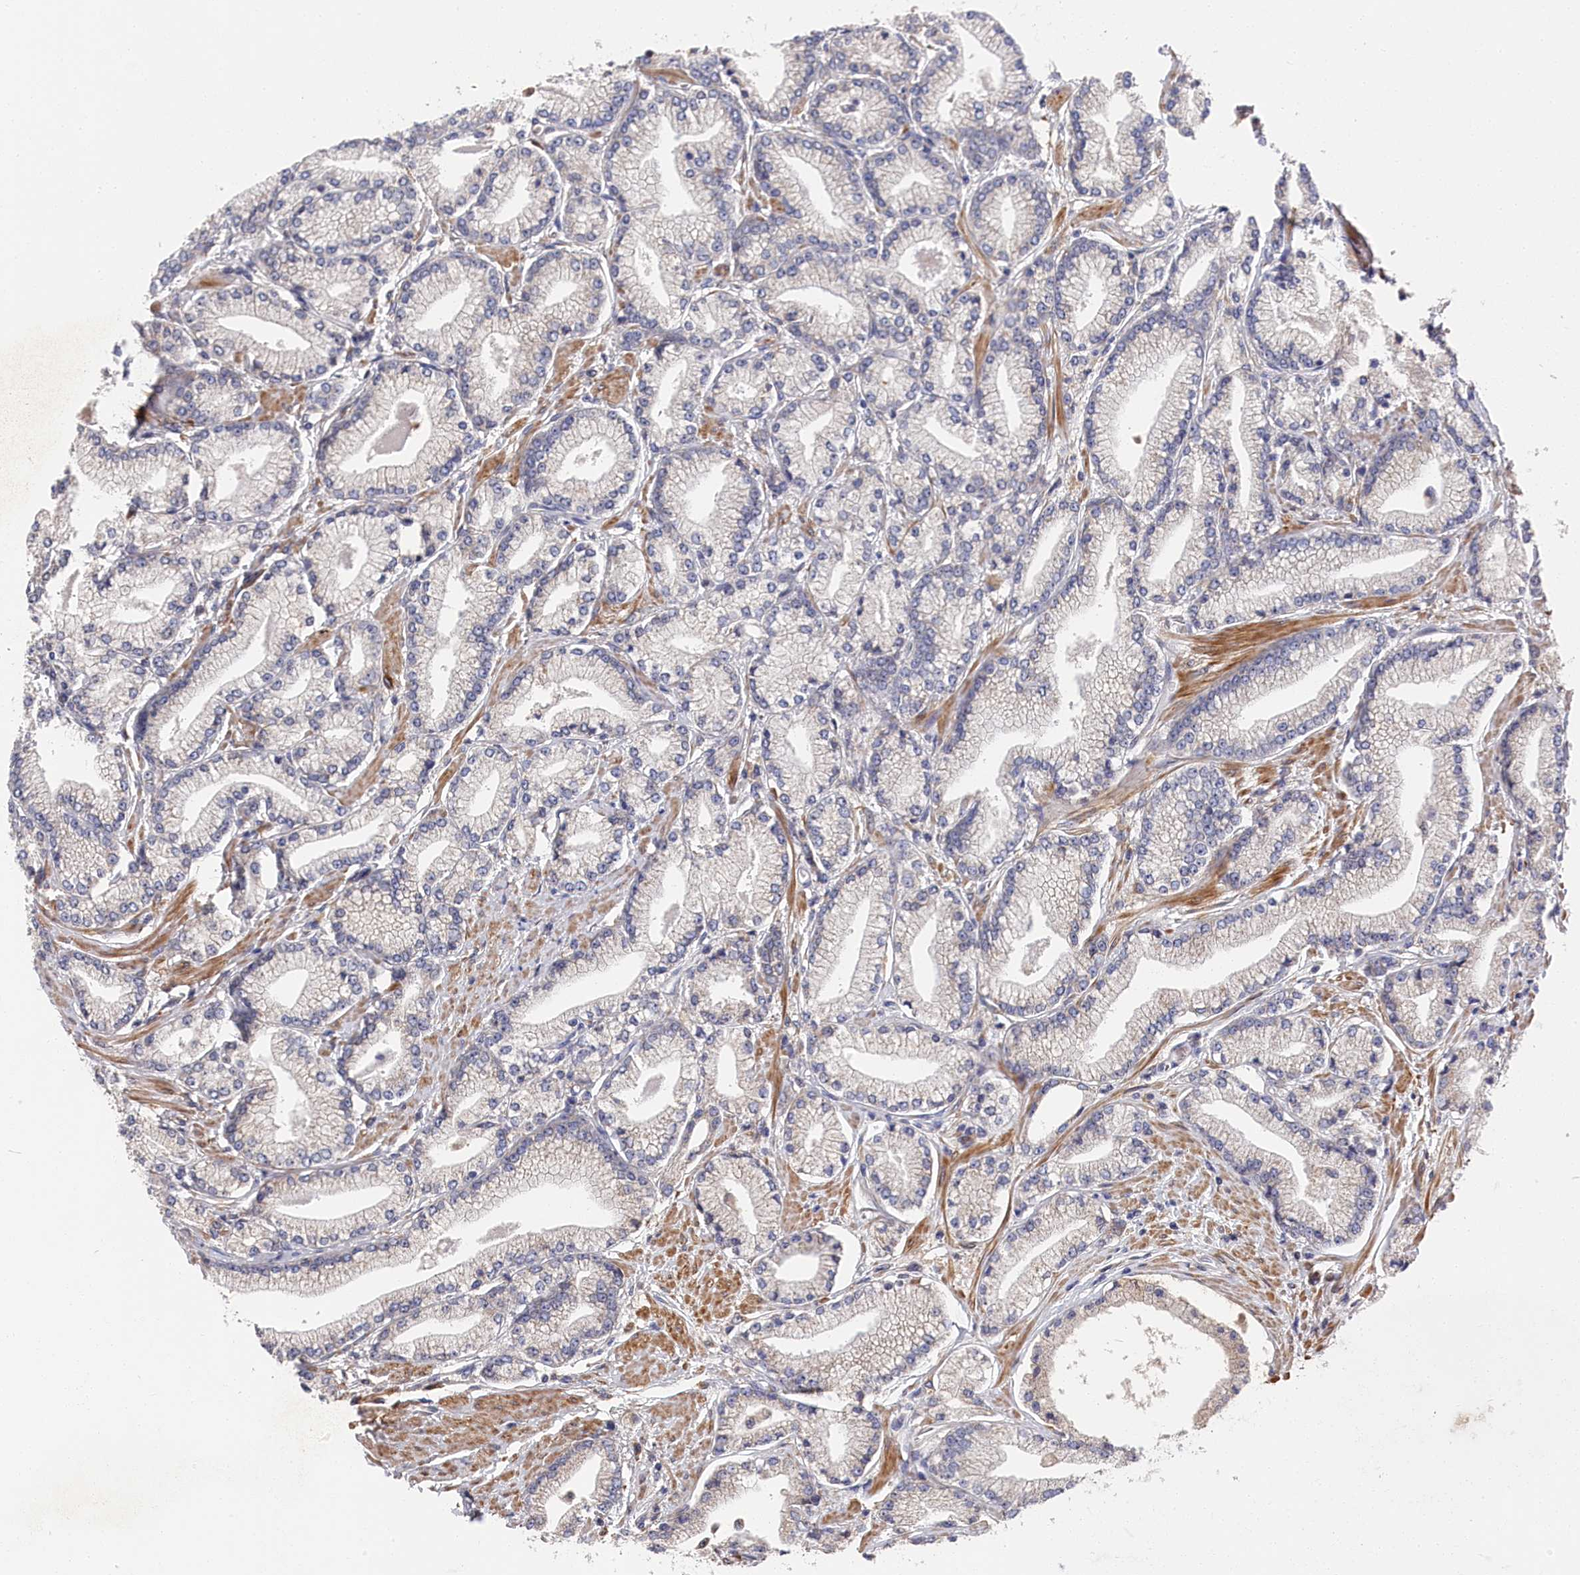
{"staining": {"intensity": "negative", "quantity": "none", "location": "none"}, "tissue": "prostate cancer", "cell_type": "Tumor cells", "image_type": "cancer", "snomed": [{"axis": "morphology", "description": "Adenocarcinoma, High grade"}, {"axis": "topography", "description": "Prostate"}], "caption": "Tumor cells are negative for brown protein staining in adenocarcinoma (high-grade) (prostate).", "gene": "CYB5D2", "patient": {"sex": "male", "age": 67}}